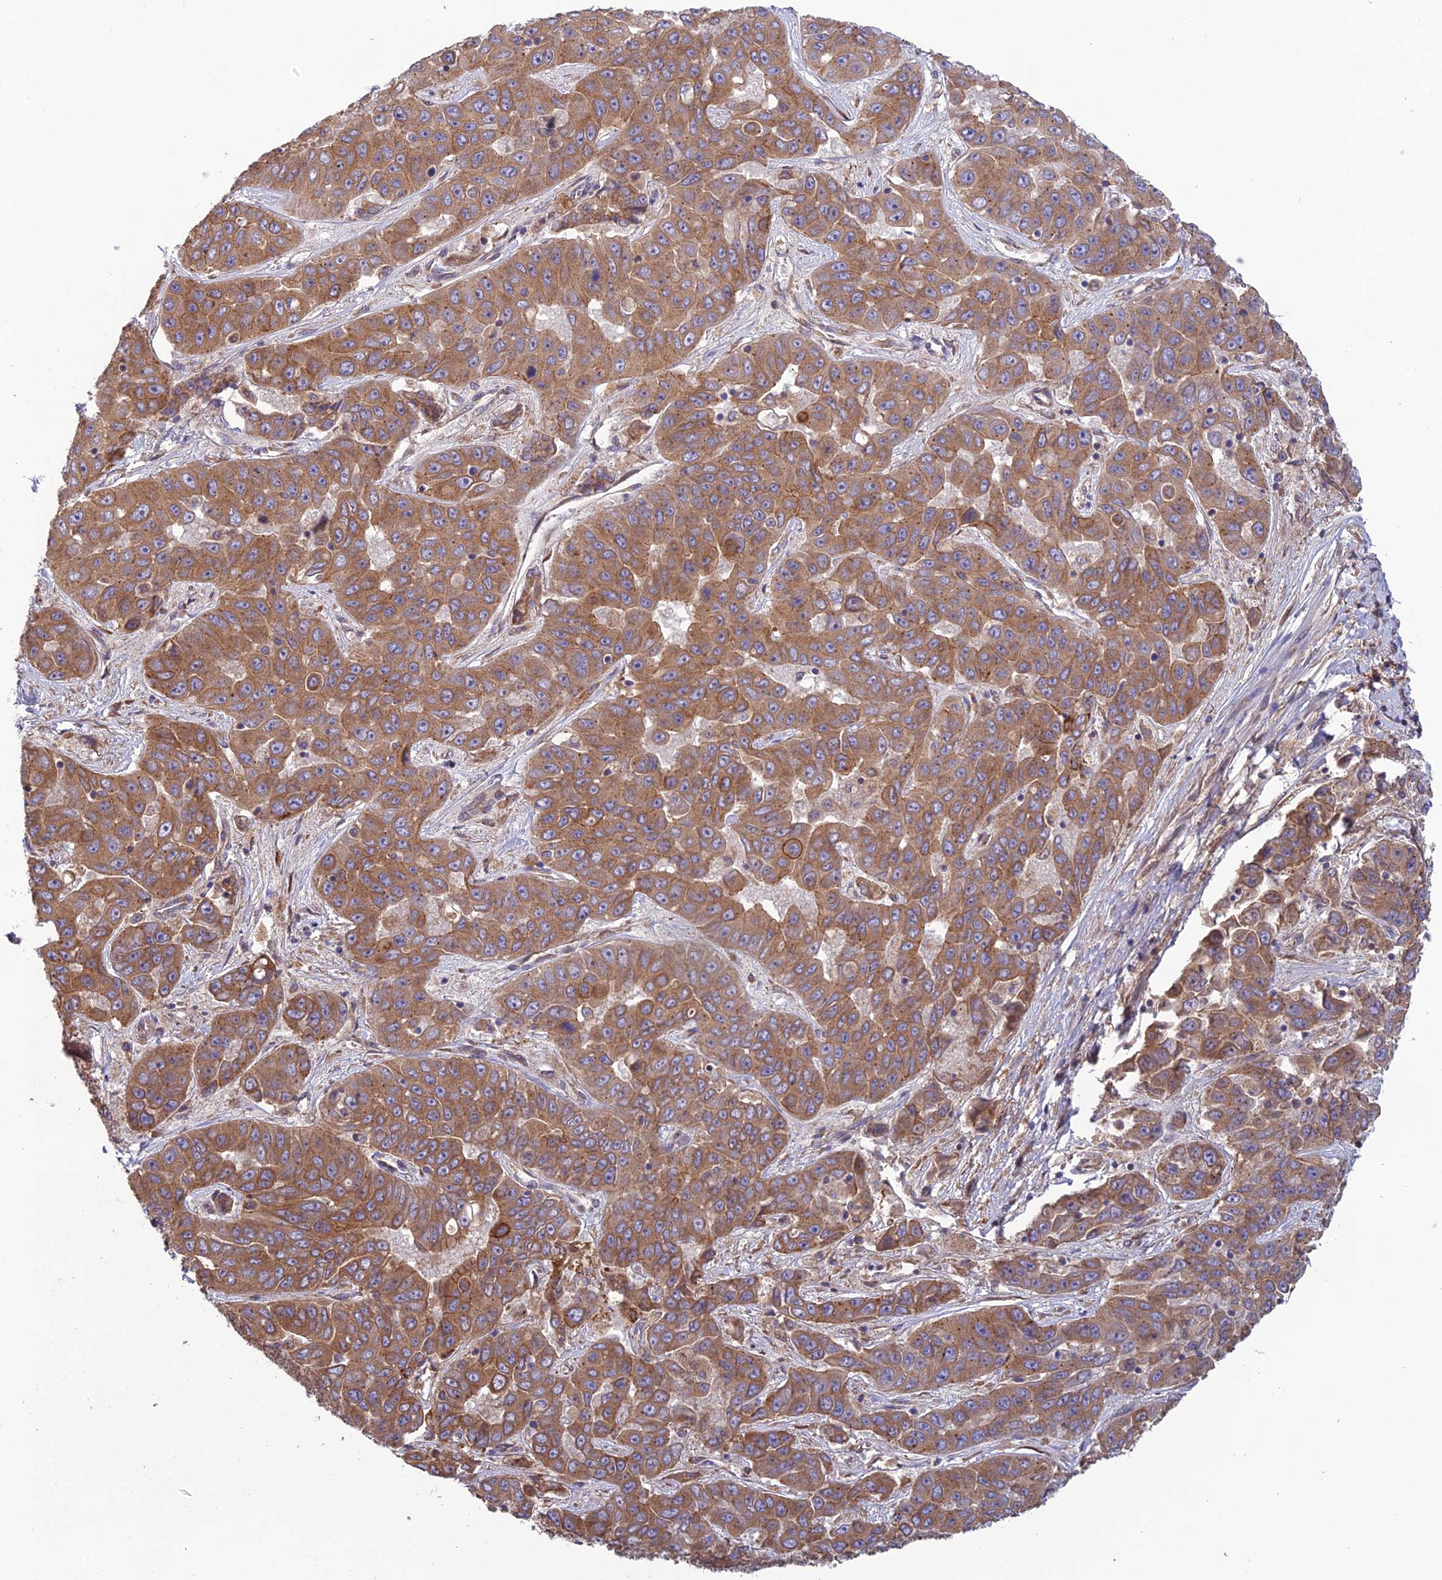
{"staining": {"intensity": "moderate", "quantity": ">75%", "location": "cytoplasmic/membranous"}, "tissue": "liver cancer", "cell_type": "Tumor cells", "image_type": "cancer", "snomed": [{"axis": "morphology", "description": "Cholangiocarcinoma"}, {"axis": "topography", "description": "Liver"}], "caption": "About >75% of tumor cells in human liver cancer display moderate cytoplasmic/membranous protein expression as visualized by brown immunohistochemical staining.", "gene": "MRNIP", "patient": {"sex": "female", "age": 52}}